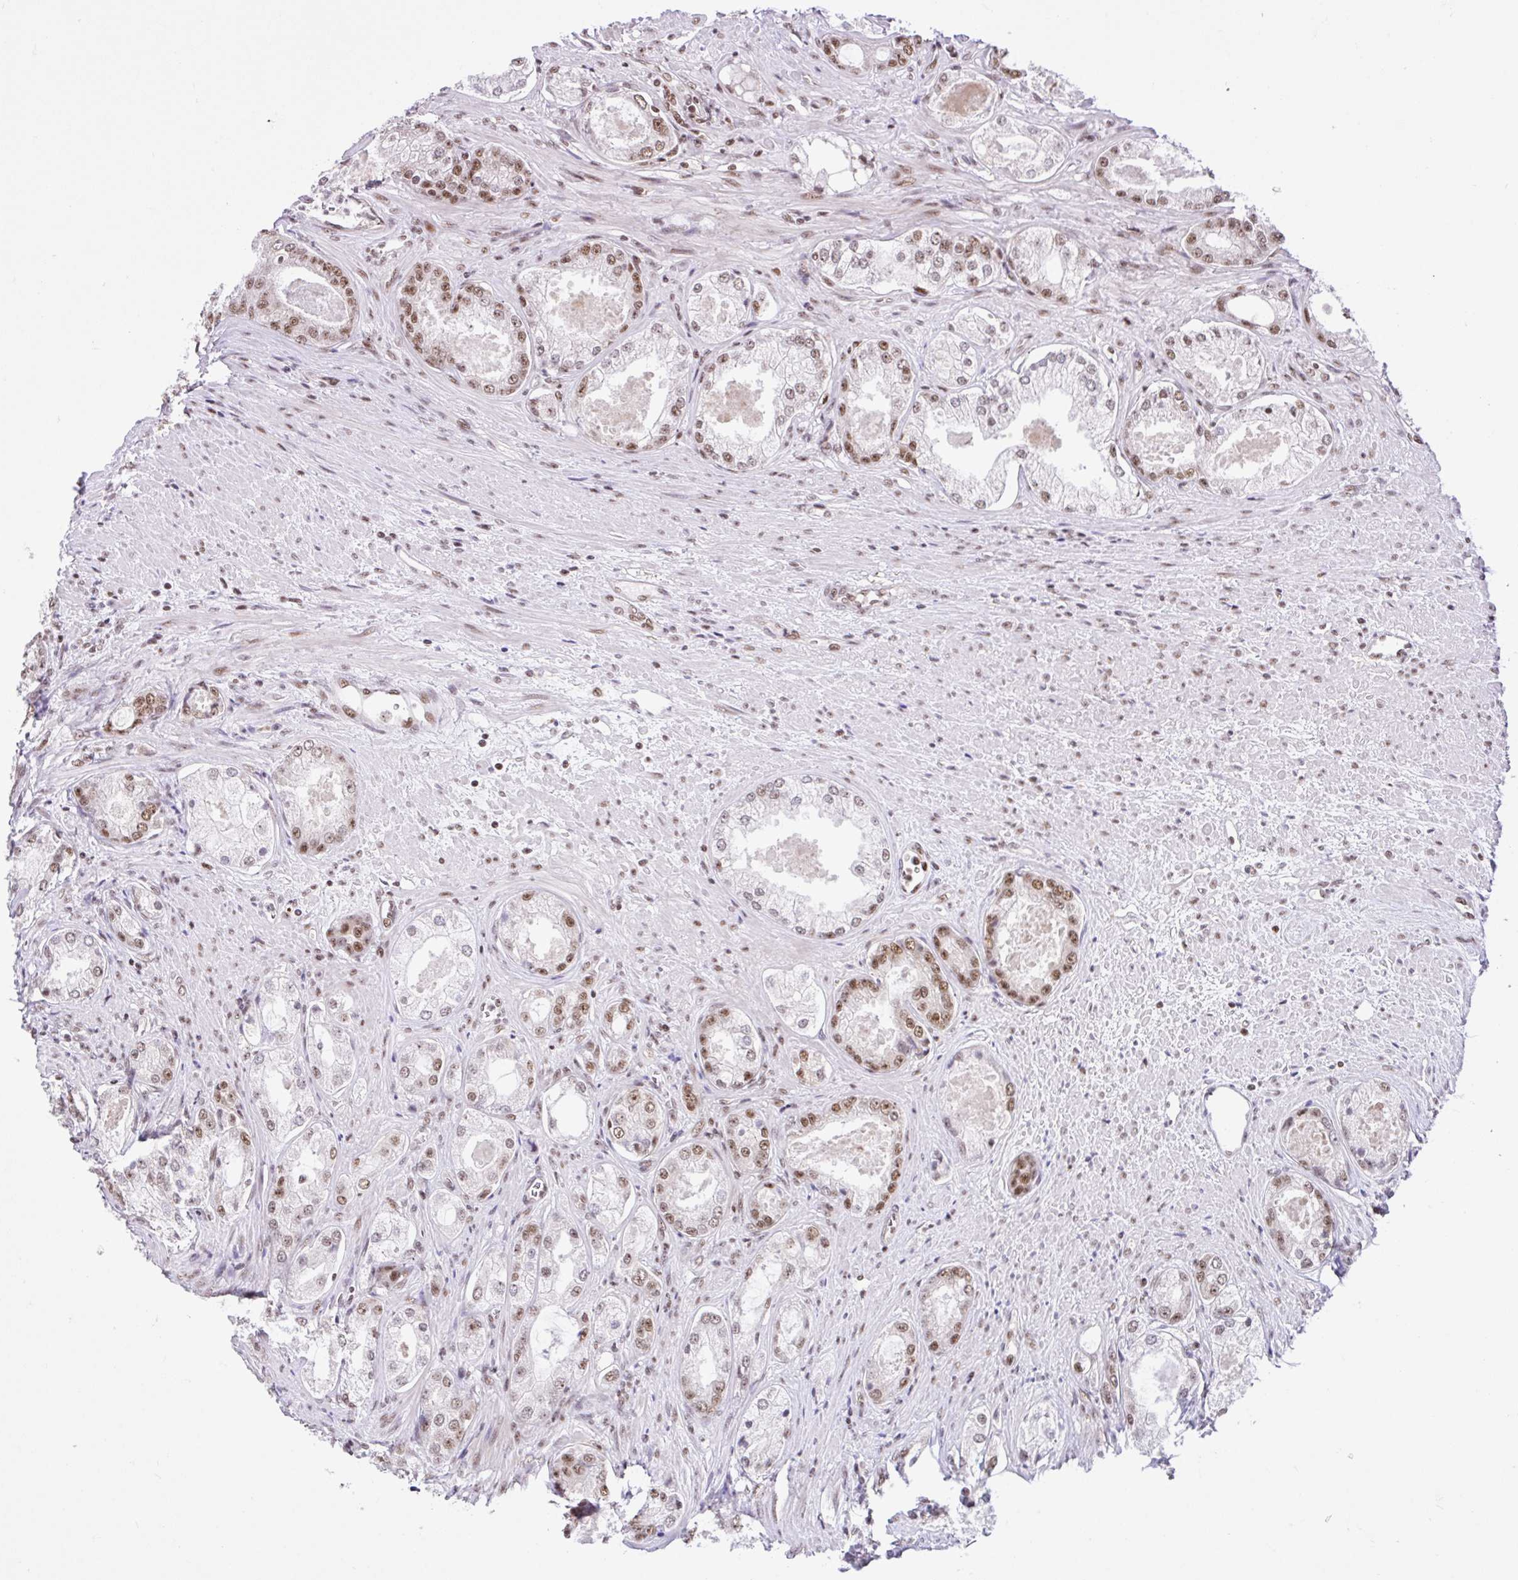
{"staining": {"intensity": "moderate", "quantity": "25%-75%", "location": "nuclear"}, "tissue": "prostate cancer", "cell_type": "Tumor cells", "image_type": "cancer", "snomed": [{"axis": "morphology", "description": "Adenocarcinoma, Low grade"}, {"axis": "topography", "description": "Prostate"}], "caption": "IHC of prostate low-grade adenocarcinoma reveals medium levels of moderate nuclear staining in approximately 25%-75% of tumor cells.", "gene": "CCDC12", "patient": {"sex": "male", "age": 68}}